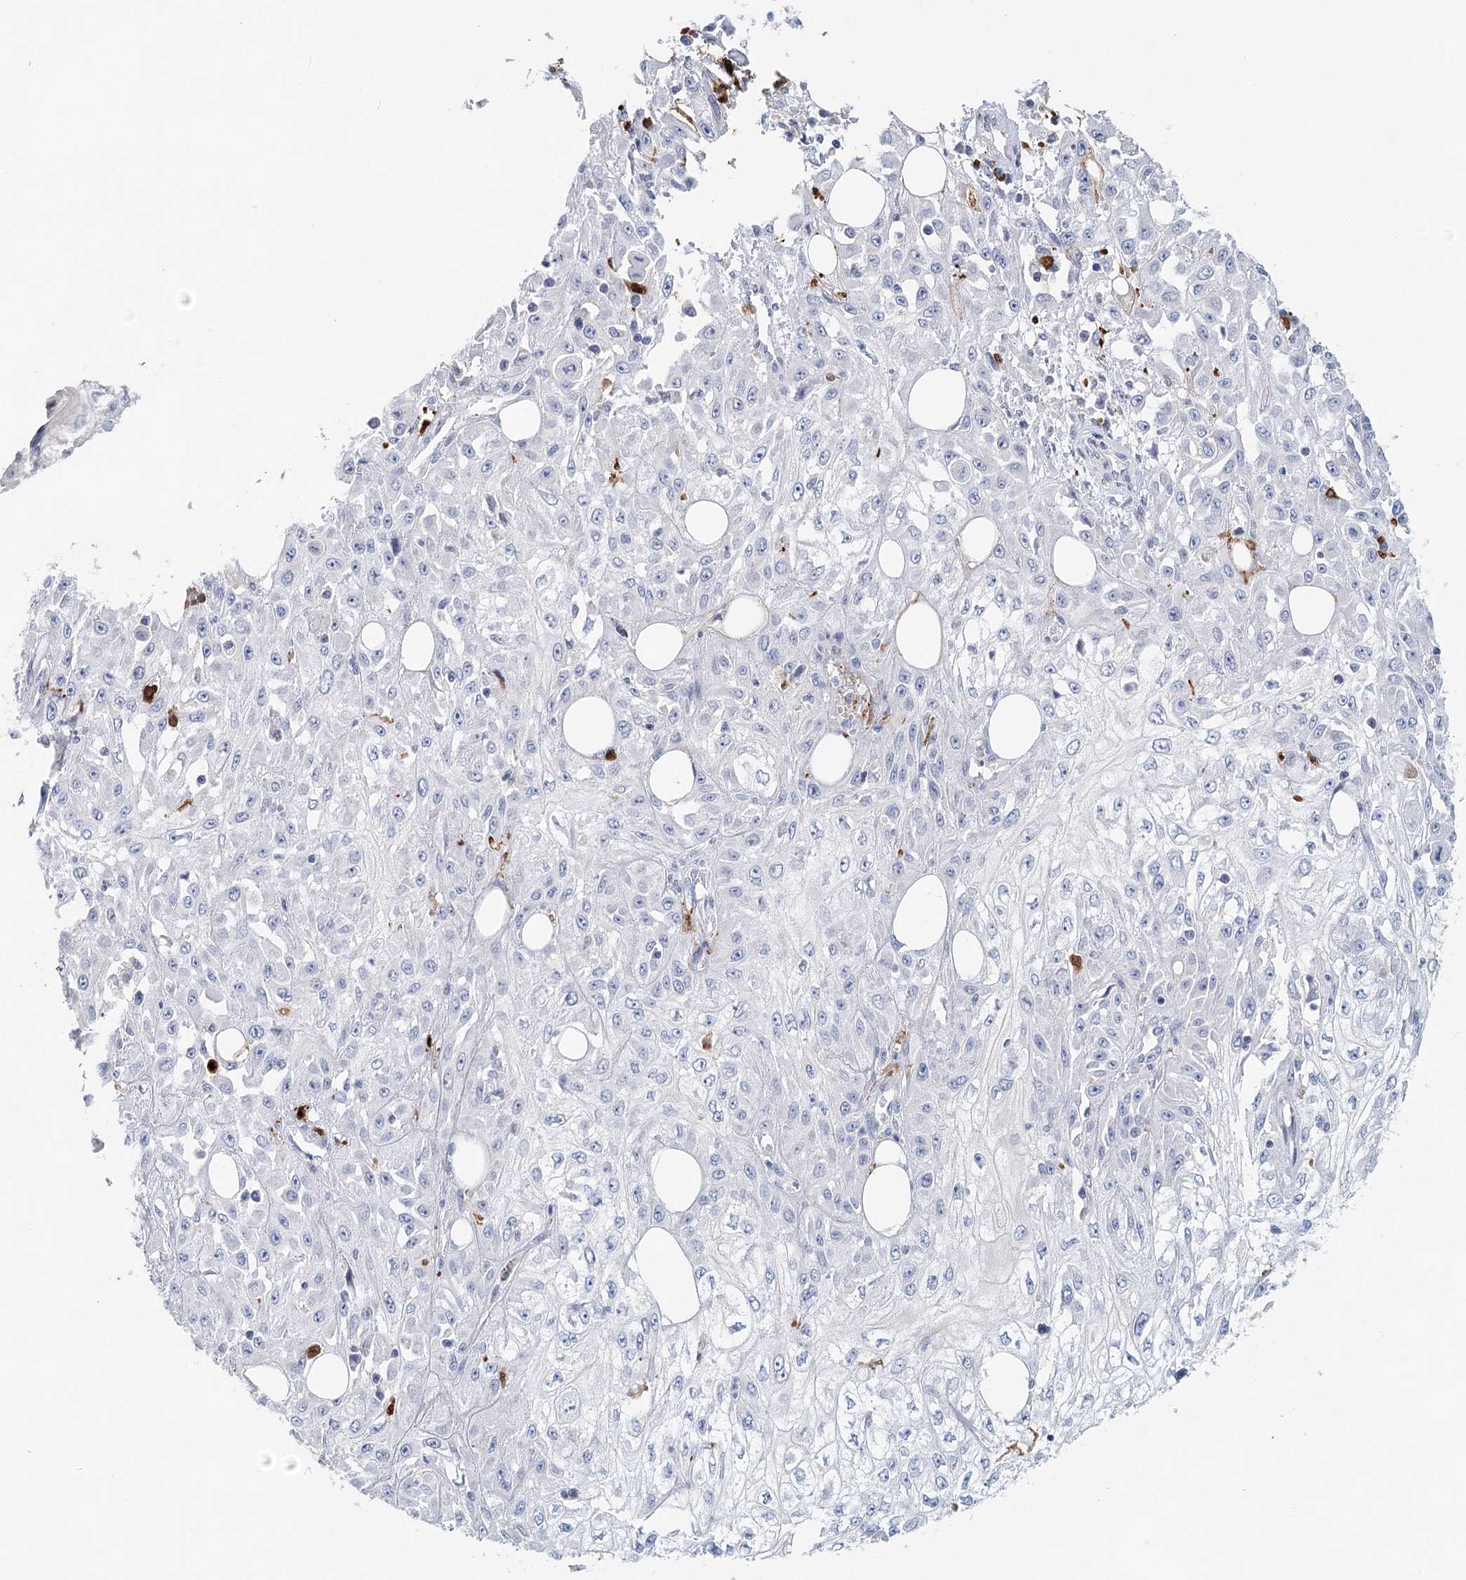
{"staining": {"intensity": "negative", "quantity": "none", "location": "none"}, "tissue": "skin cancer", "cell_type": "Tumor cells", "image_type": "cancer", "snomed": [{"axis": "morphology", "description": "Squamous cell carcinoma, NOS"}, {"axis": "morphology", "description": "Squamous cell carcinoma, metastatic, NOS"}, {"axis": "topography", "description": "Skin"}, {"axis": "topography", "description": "Lymph node"}], "caption": "The photomicrograph shows no staining of tumor cells in metastatic squamous cell carcinoma (skin). (Brightfield microscopy of DAB IHC at high magnification).", "gene": "SLC19A3", "patient": {"sex": "male", "age": 75}}